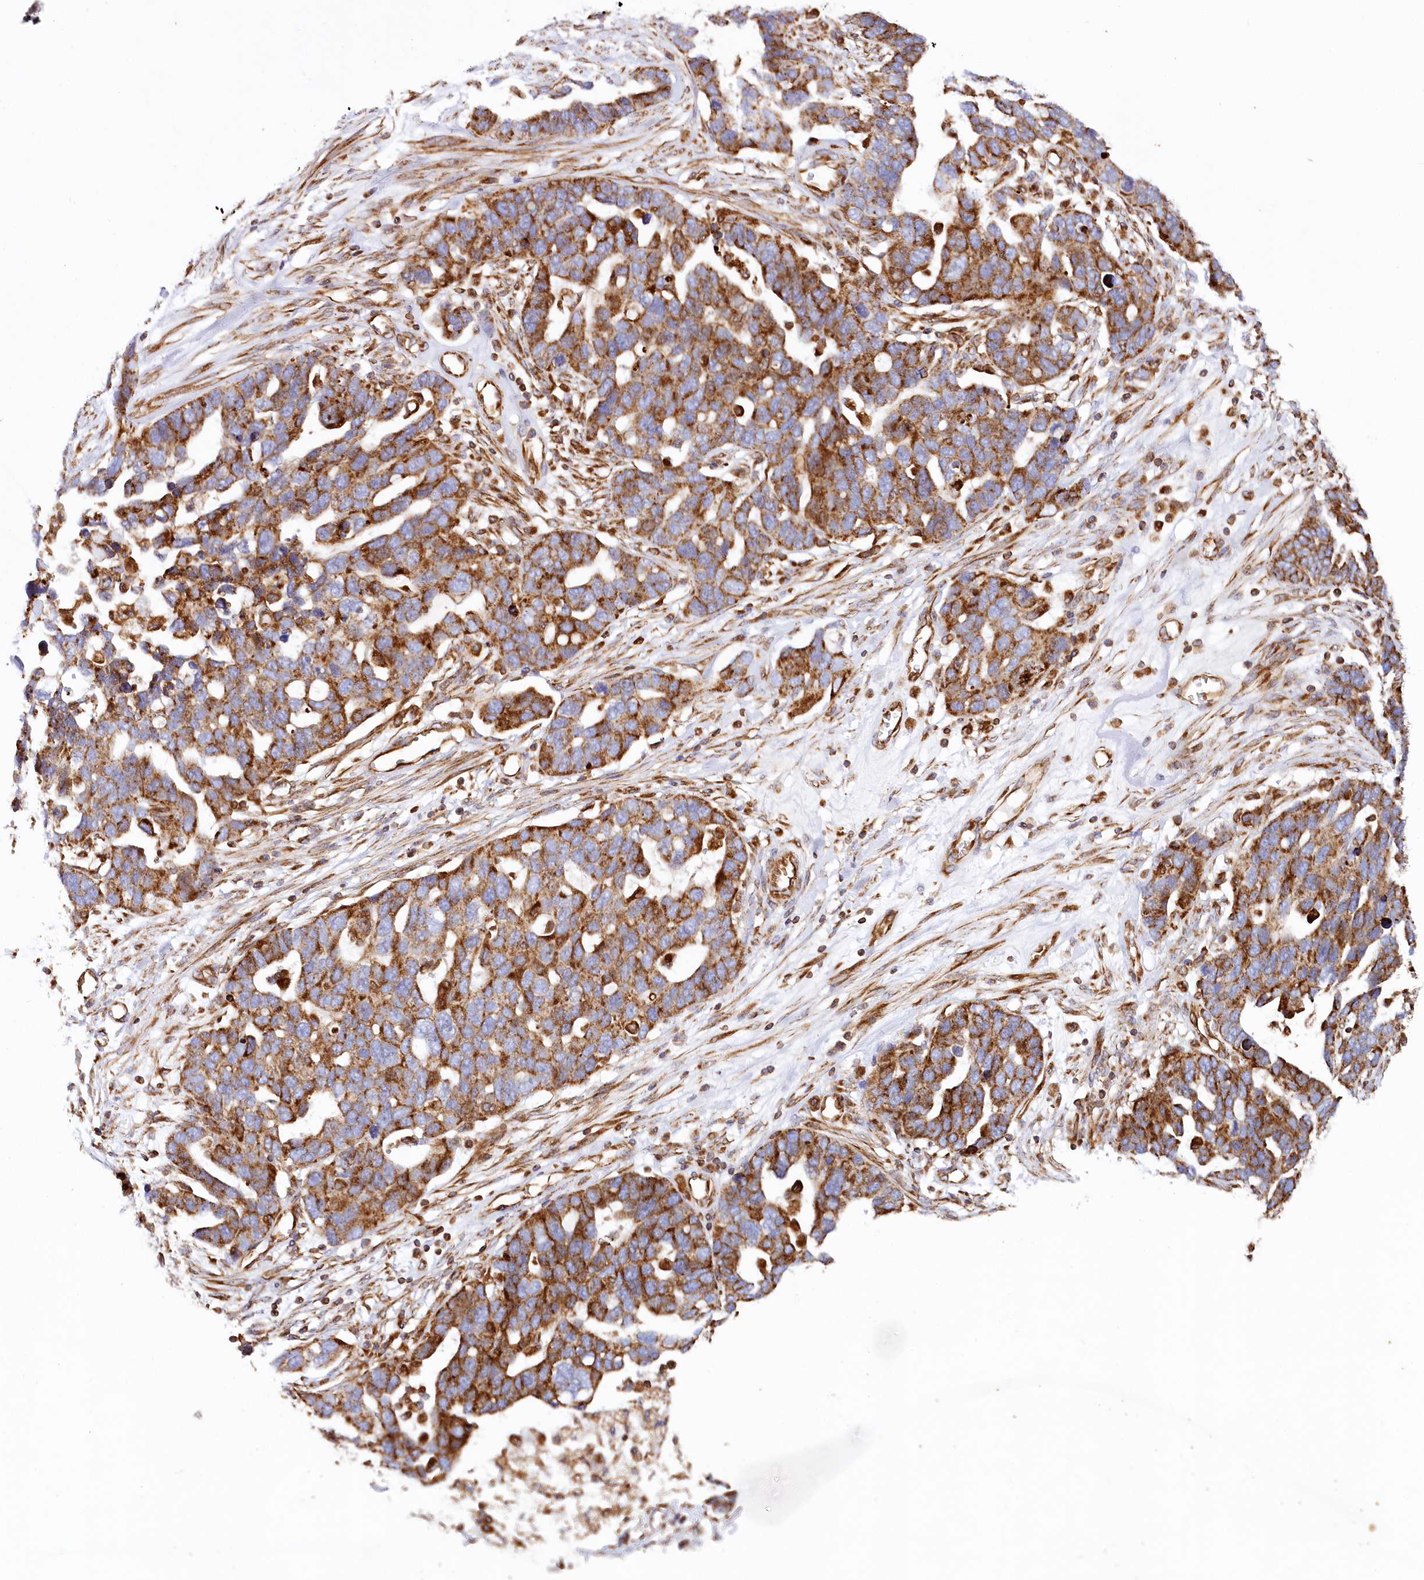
{"staining": {"intensity": "strong", "quantity": ">75%", "location": "cytoplasmic/membranous"}, "tissue": "ovarian cancer", "cell_type": "Tumor cells", "image_type": "cancer", "snomed": [{"axis": "morphology", "description": "Cystadenocarcinoma, serous, NOS"}, {"axis": "topography", "description": "Ovary"}], "caption": "Immunohistochemical staining of ovarian cancer demonstrates high levels of strong cytoplasmic/membranous protein positivity in approximately >75% of tumor cells.", "gene": "THUMPD3", "patient": {"sex": "female", "age": 54}}